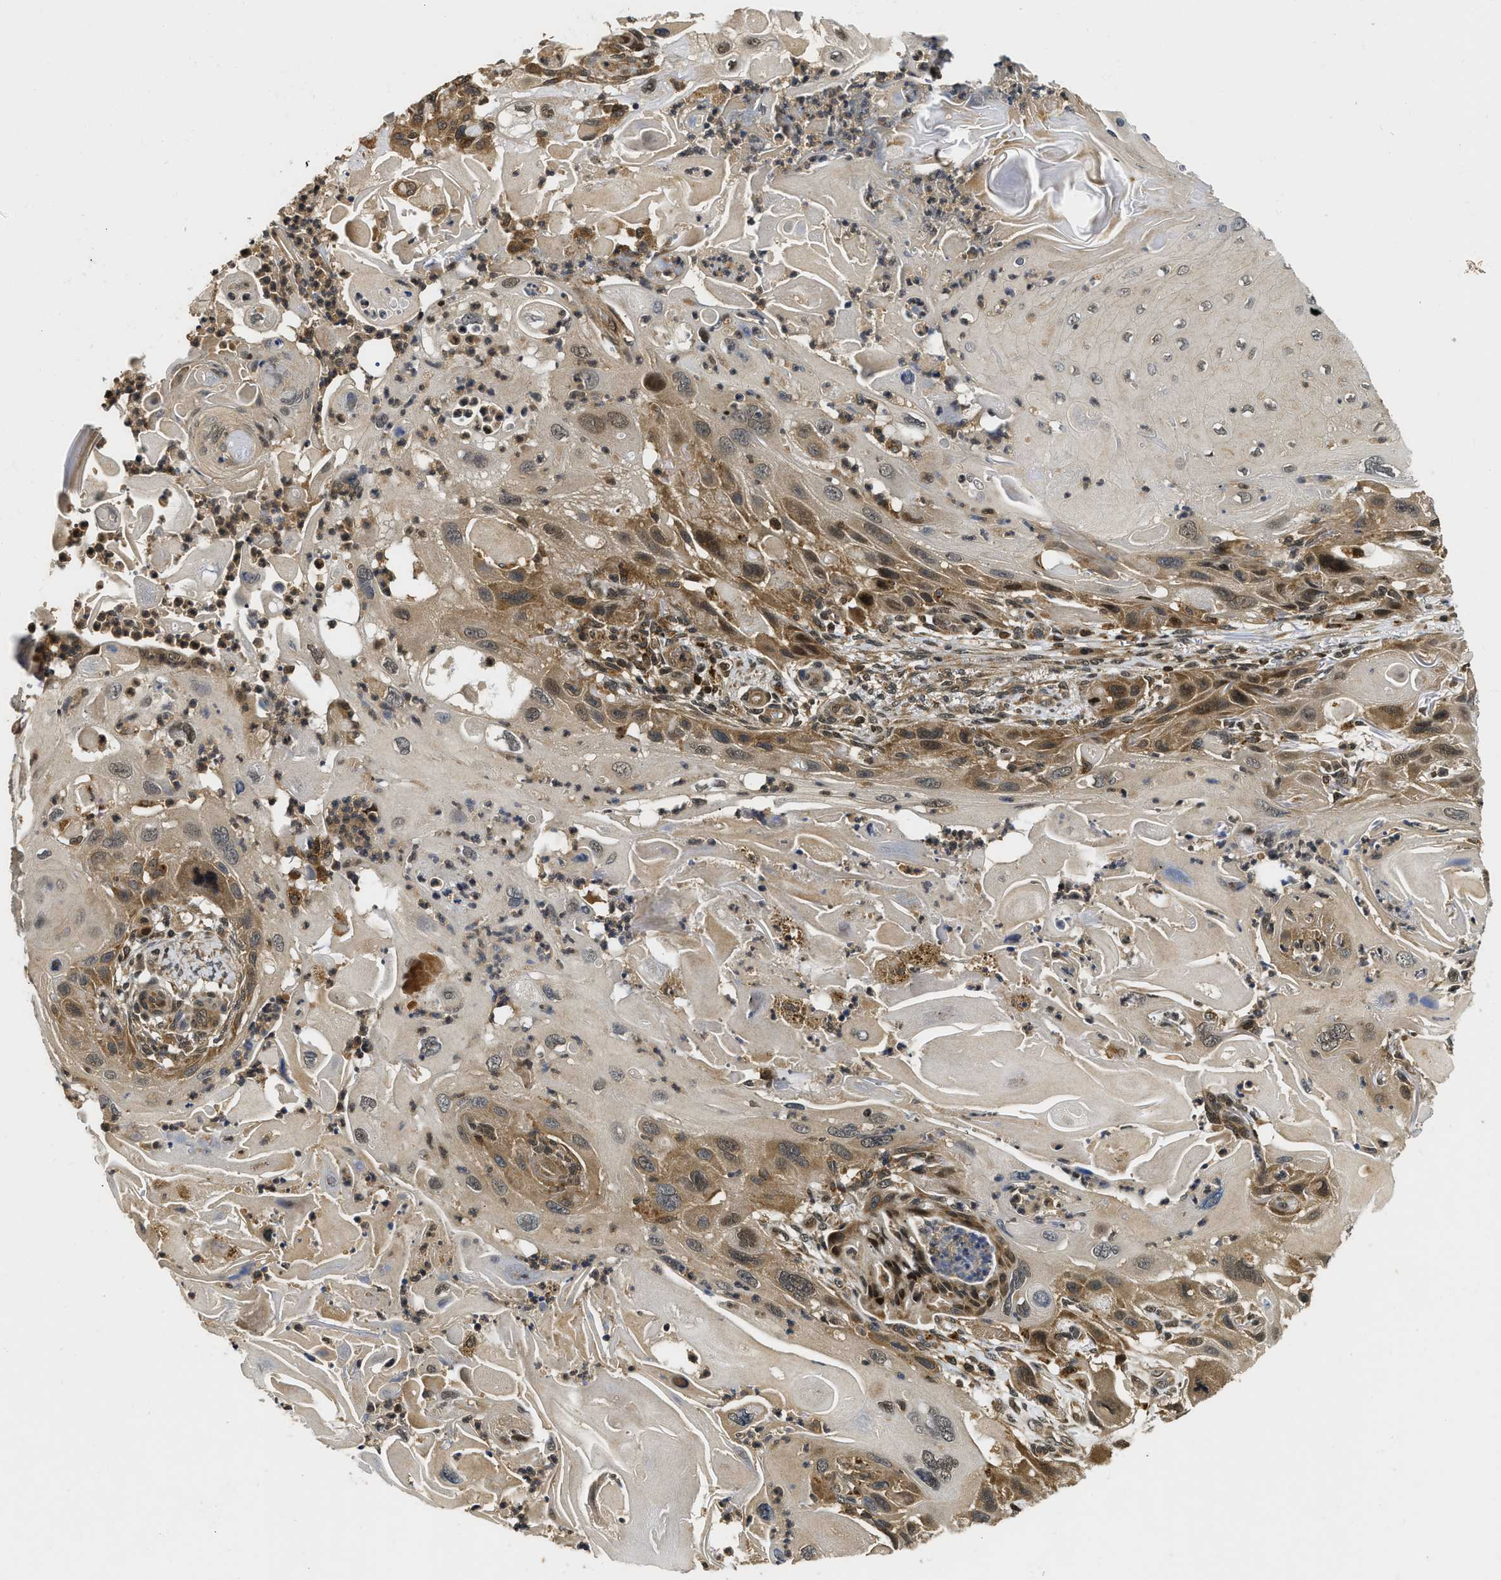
{"staining": {"intensity": "moderate", "quantity": "25%-75%", "location": "cytoplasmic/membranous"}, "tissue": "skin cancer", "cell_type": "Tumor cells", "image_type": "cancer", "snomed": [{"axis": "morphology", "description": "Squamous cell carcinoma, NOS"}, {"axis": "topography", "description": "Skin"}], "caption": "Tumor cells display moderate cytoplasmic/membranous positivity in approximately 25%-75% of cells in skin cancer. (Brightfield microscopy of DAB IHC at high magnification).", "gene": "ADSL", "patient": {"sex": "female", "age": 77}}